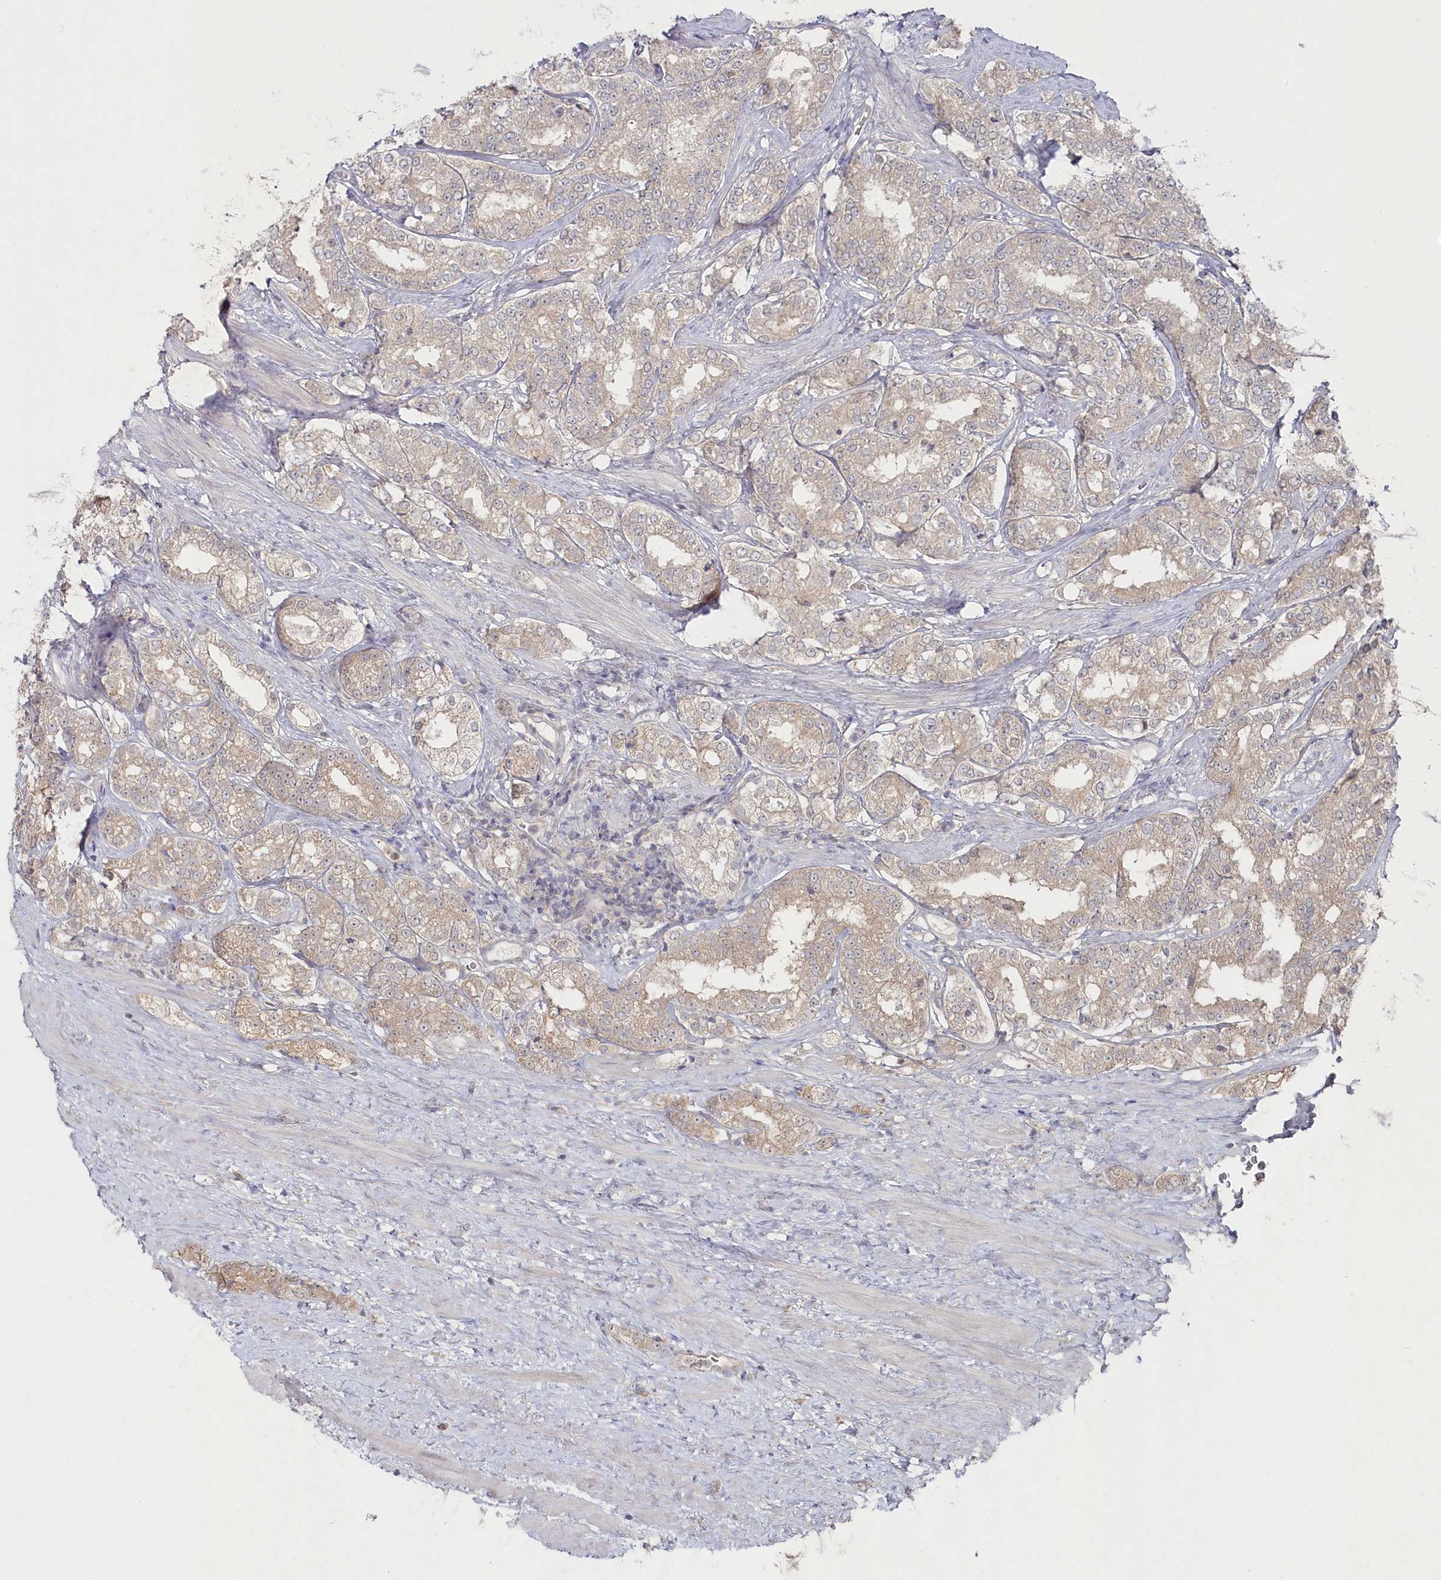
{"staining": {"intensity": "negative", "quantity": "none", "location": "none"}, "tissue": "prostate cancer", "cell_type": "Tumor cells", "image_type": "cancer", "snomed": [{"axis": "morphology", "description": "Normal tissue, NOS"}, {"axis": "morphology", "description": "Adenocarcinoma, High grade"}, {"axis": "topography", "description": "Prostate"}], "caption": "Tumor cells are negative for brown protein staining in prostate cancer (adenocarcinoma (high-grade)). (Stains: DAB immunohistochemistry with hematoxylin counter stain, Microscopy: brightfield microscopy at high magnification).", "gene": "TGFBRAP1", "patient": {"sex": "male", "age": 83}}